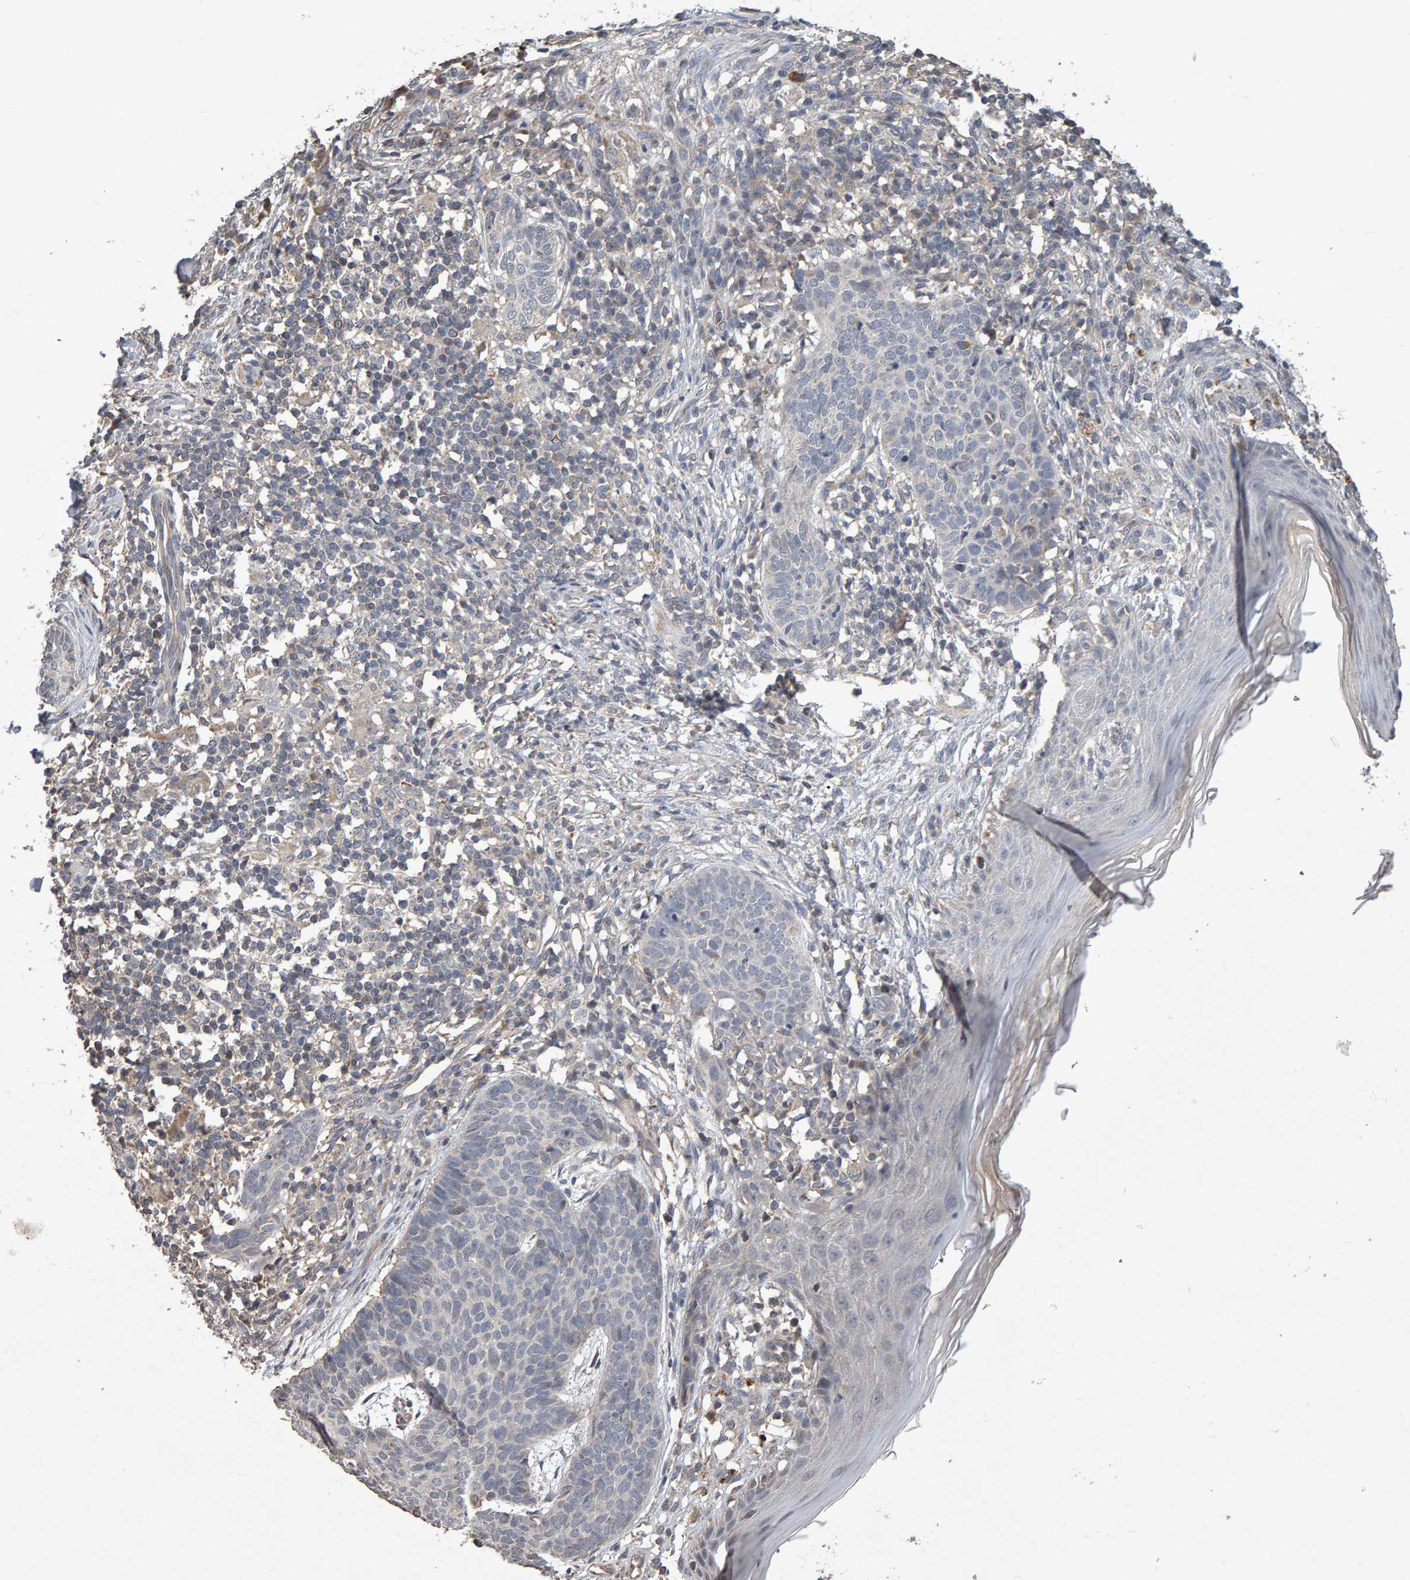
{"staining": {"intensity": "negative", "quantity": "none", "location": "none"}, "tissue": "skin cancer", "cell_type": "Tumor cells", "image_type": "cancer", "snomed": [{"axis": "morphology", "description": "Normal tissue, NOS"}, {"axis": "morphology", "description": "Basal cell carcinoma"}, {"axis": "topography", "description": "Skin"}], "caption": "Immunohistochemistry (IHC) photomicrograph of neoplastic tissue: basal cell carcinoma (skin) stained with DAB (3,3'-diaminobenzidine) exhibits no significant protein expression in tumor cells.", "gene": "COASY", "patient": {"sex": "male", "age": 50}}